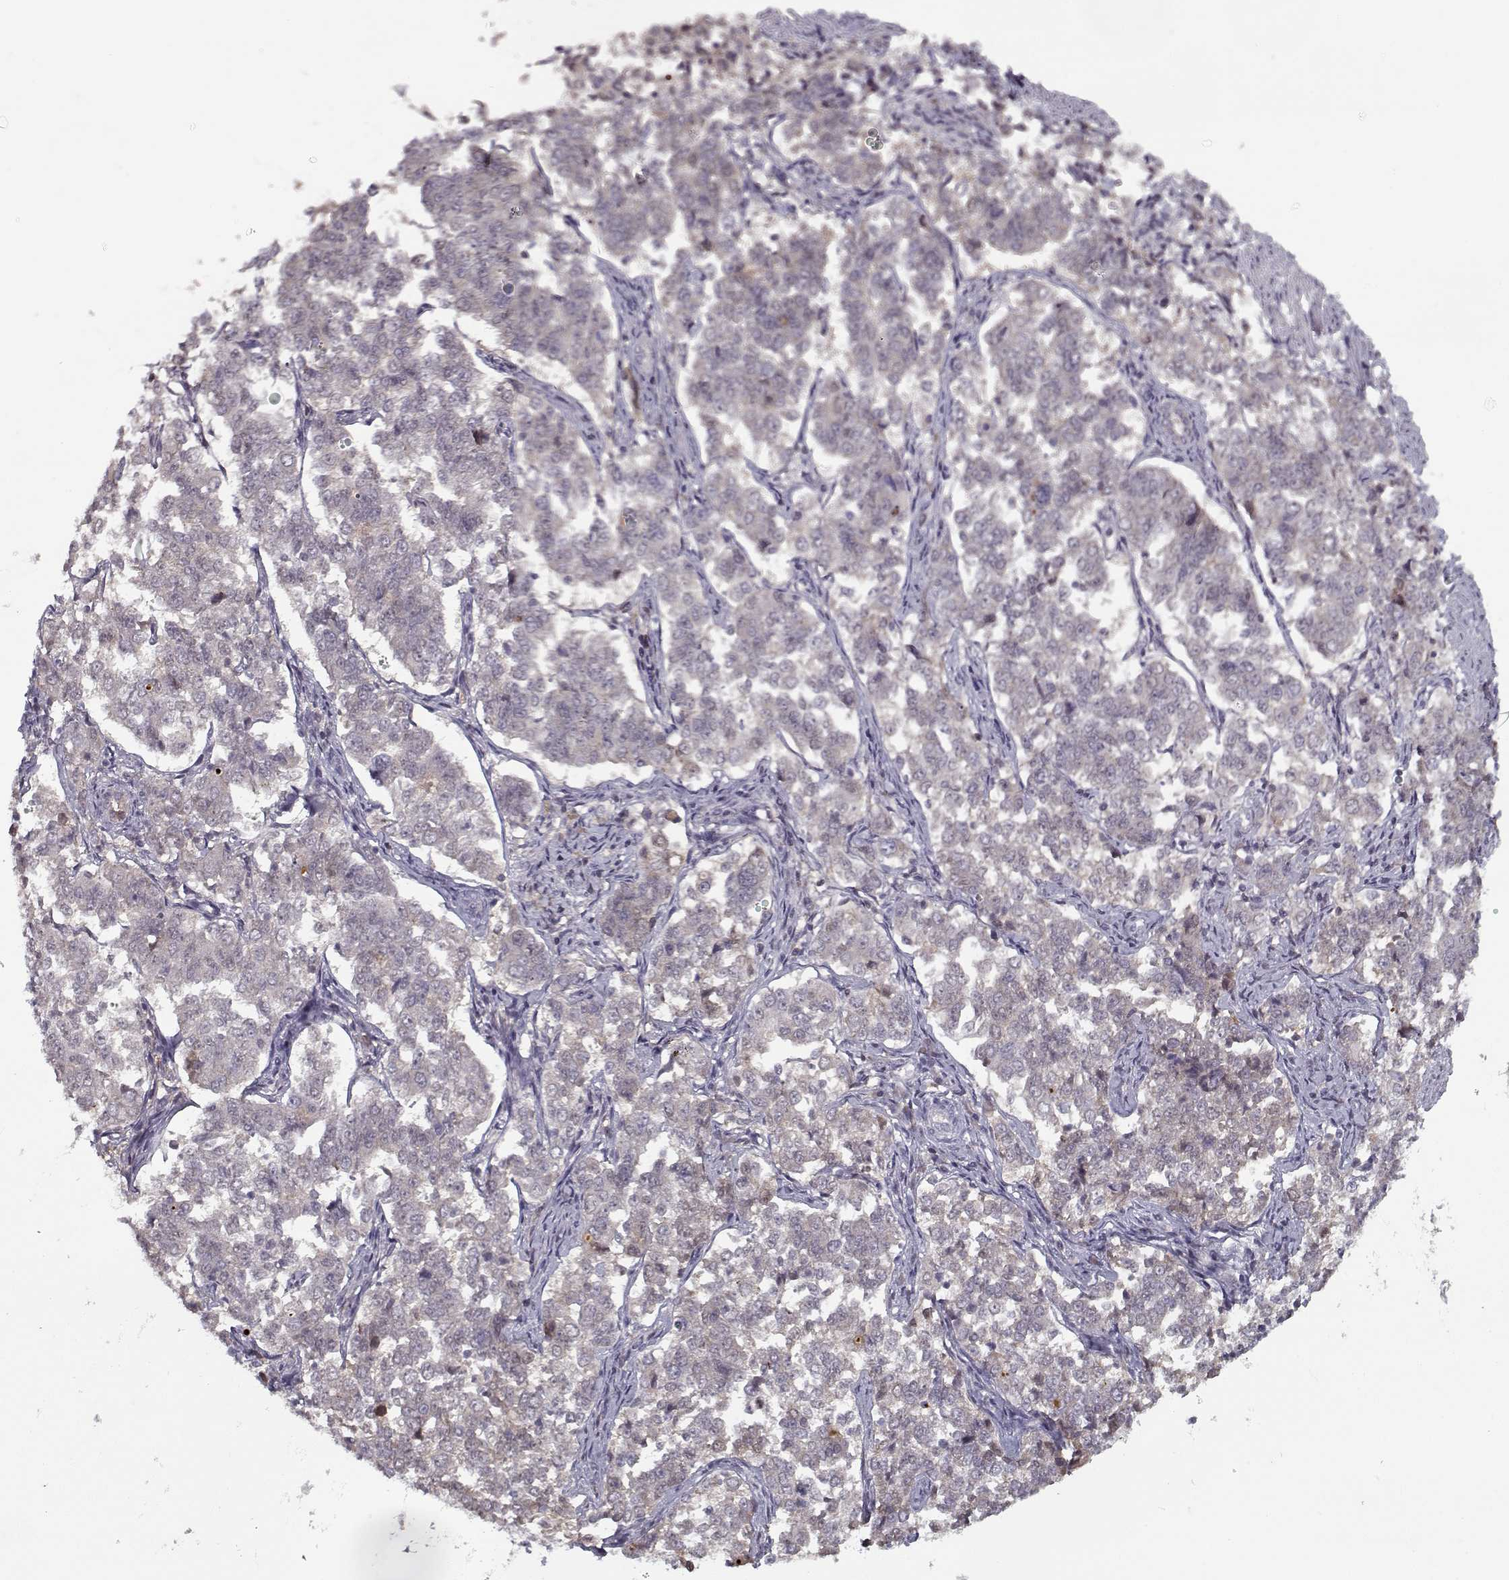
{"staining": {"intensity": "negative", "quantity": "none", "location": "none"}, "tissue": "endometrial cancer", "cell_type": "Tumor cells", "image_type": "cancer", "snomed": [{"axis": "morphology", "description": "Adenocarcinoma, NOS"}, {"axis": "topography", "description": "Endometrium"}], "caption": "Tumor cells are negative for brown protein staining in adenocarcinoma (endometrial).", "gene": "AFM", "patient": {"sex": "female", "age": 43}}